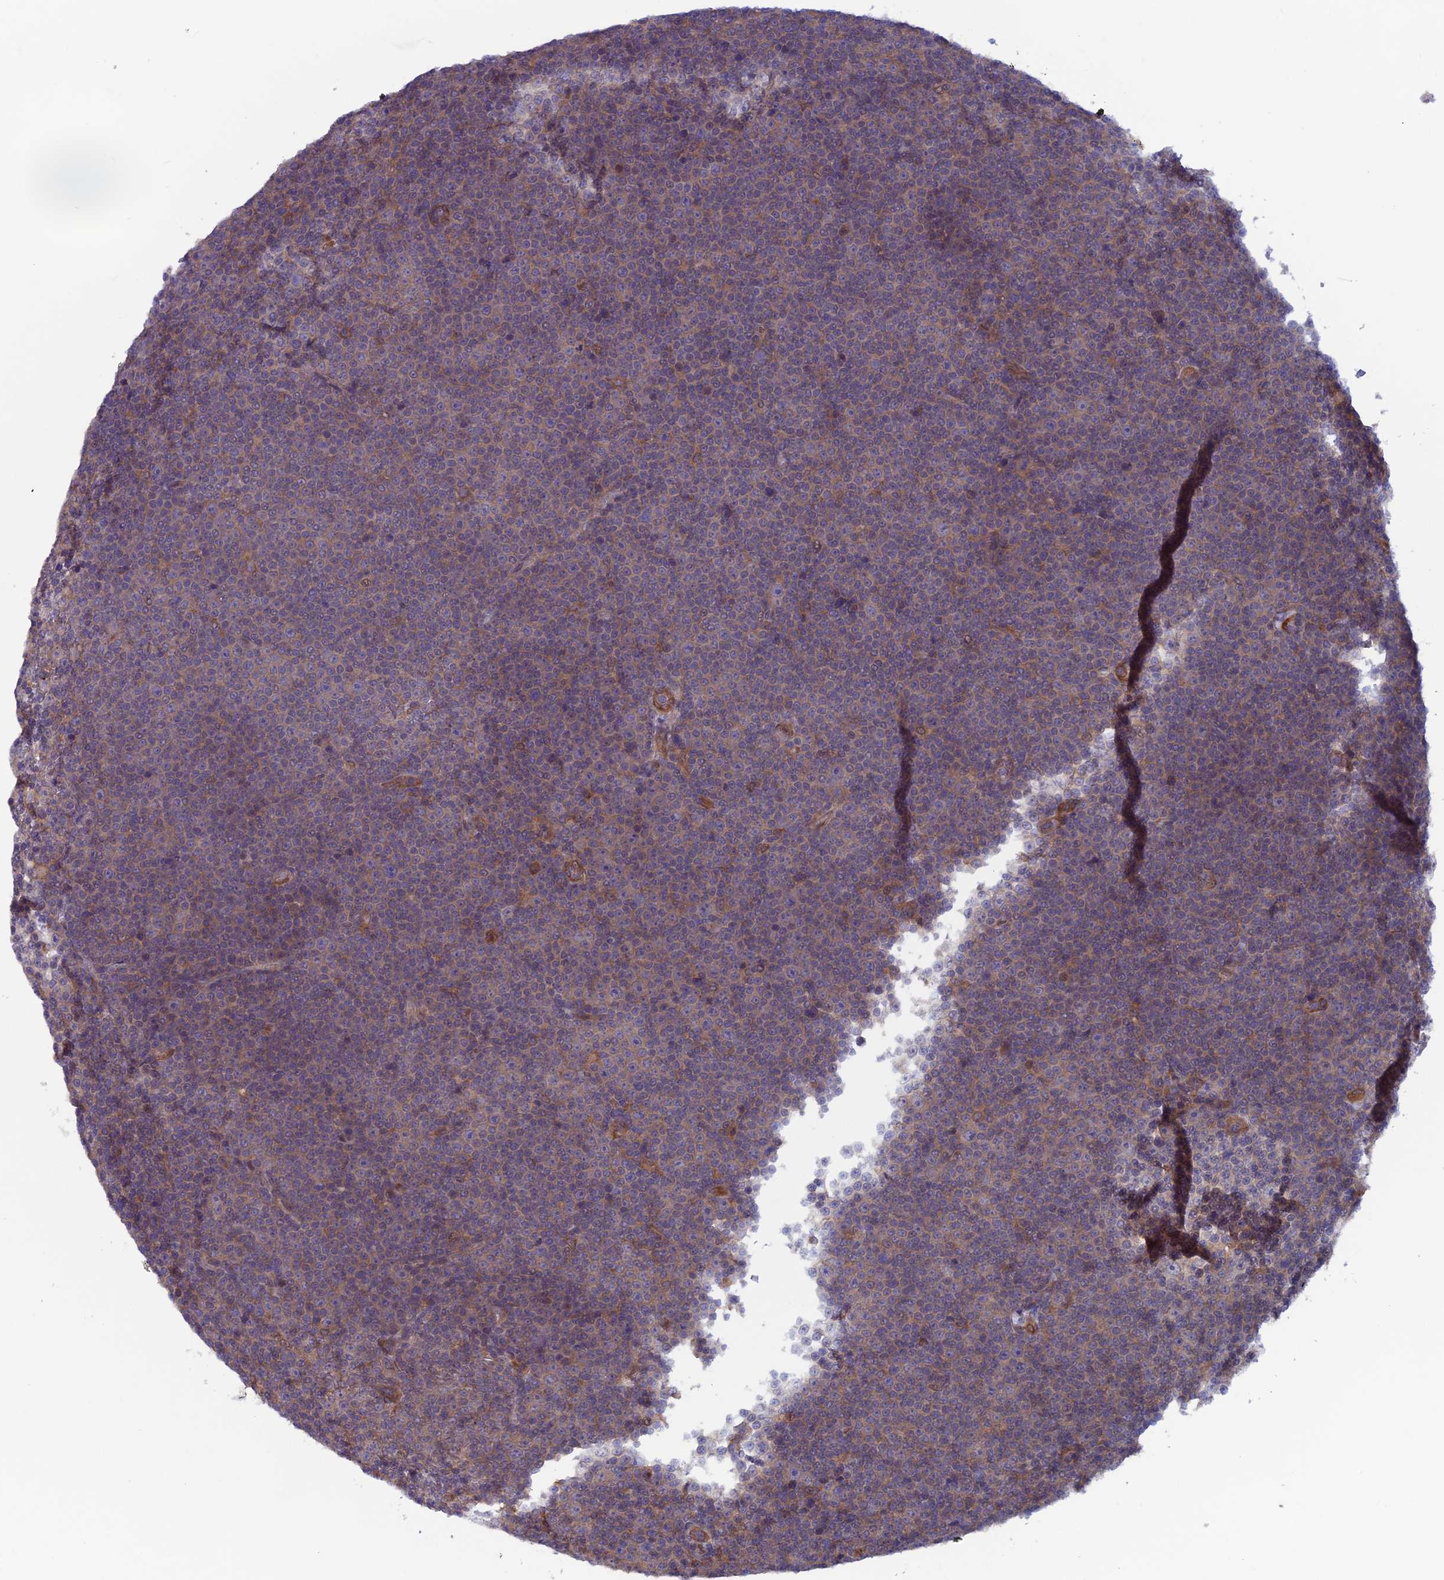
{"staining": {"intensity": "weak", "quantity": "25%-75%", "location": "cytoplasmic/membranous"}, "tissue": "lymphoma", "cell_type": "Tumor cells", "image_type": "cancer", "snomed": [{"axis": "morphology", "description": "Malignant lymphoma, non-Hodgkin's type, Low grade"}, {"axis": "topography", "description": "Lymph node"}], "caption": "An image of lymphoma stained for a protein reveals weak cytoplasmic/membranous brown staining in tumor cells. (brown staining indicates protein expression, while blue staining denotes nuclei).", "gene": "MAST2", "patient": {"sex": "female", "age": 67}}